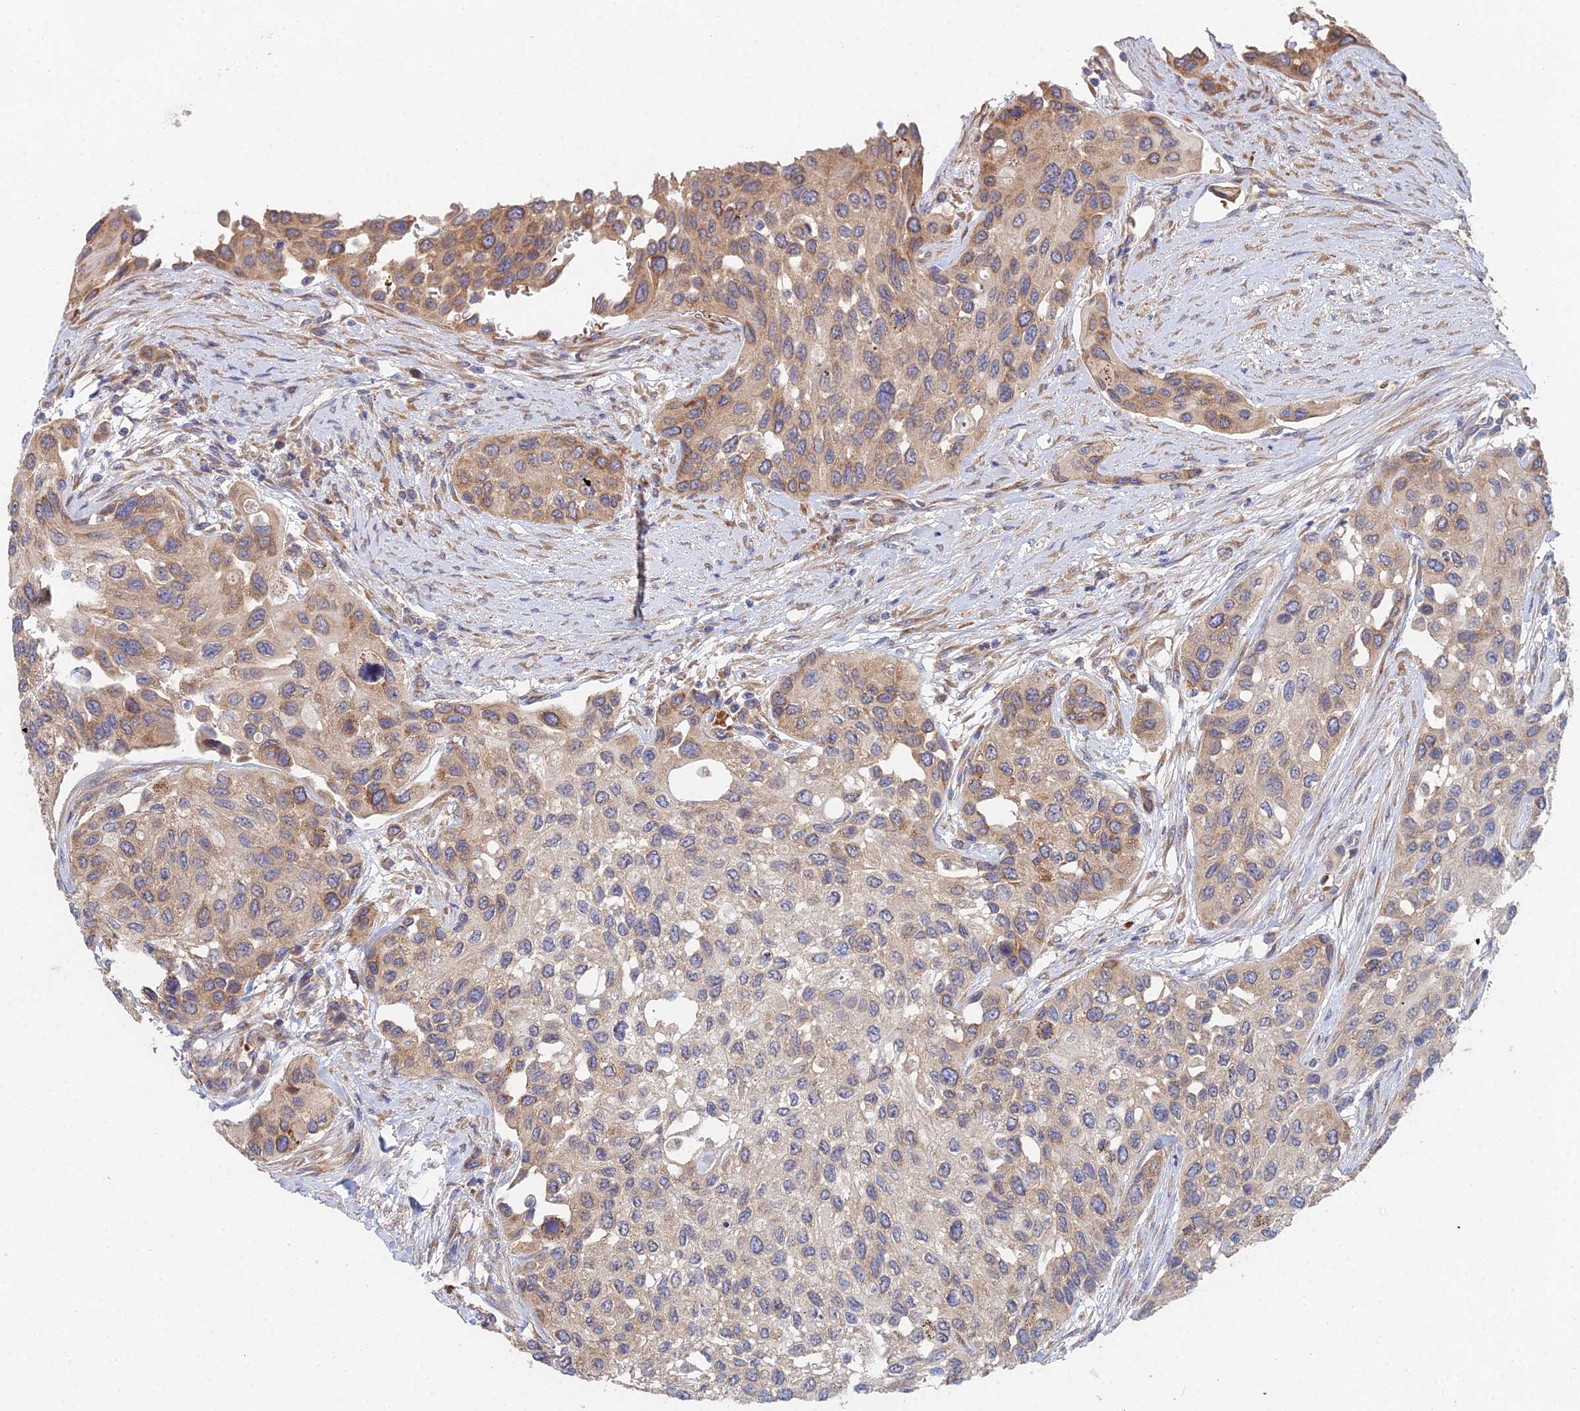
{"staining": {"intensity": "weak", "quantity": "25%-75%", "location": "cytoplasmic/membranous"}, "tissue": "urothelial cancer", "cell_type": "Tumor cells", "image_type": "cancer", "snomed": [{"axis": "morphology", "description": "Normal tissue, NOS"}, {"axis": "morphology", "description": "Urothelial carcinoma, High grade"}, {"axis": "topography", "description": "Vascular tissue"}, {"axis": "topography", "description": "Urinary bladder"}], "caption": "Urothelial cancer stained with DAB IHC demonstrates low levels of weak cytoplasmic/membranous positivity in about 25%-75% of tumor cells.", "gene": "ELOF1", "patient": {"sex": "female", "age": 56}}